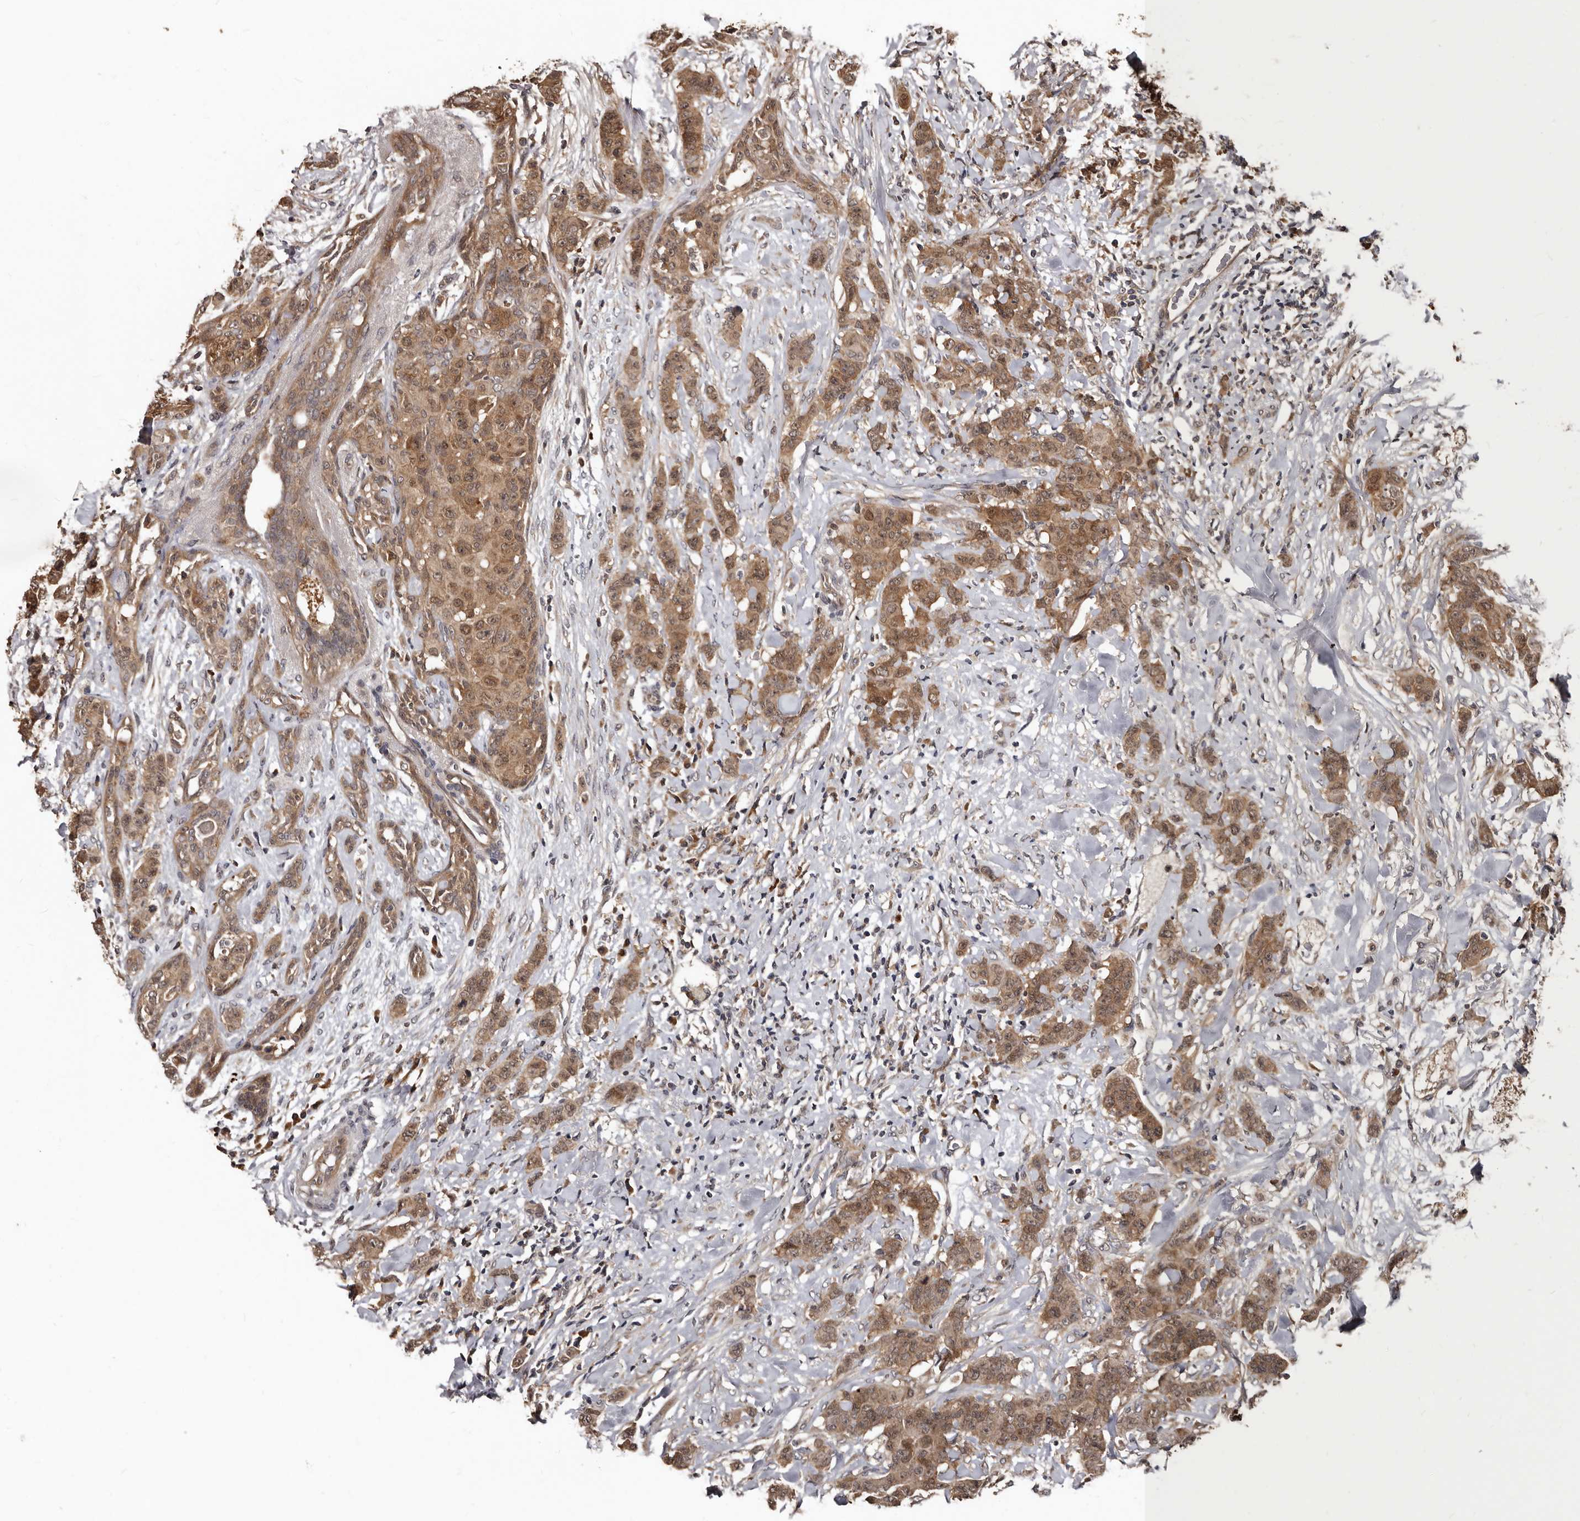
{"staining": {"intensity": "moderate", "quantity": ">75%", "location": "cytoplasmic/membranous"}, "tissue": "breast cancer", "cell_type": "Tumor cells", "image_type": "cancer", "snomed": [{"axis": "morphology", "description": "Duct carcinoma"}, {"axis": "topography", "description": "Breast"}], "caption": "DAB immunohistochemical staining of human breast cancer (infiltrating ductal carcinoma) reveals moderate cytoplasmic/membranous protein expression in approximately >75% of tumor cells.", "gene": "PMVK", "patient": {"sex": "female", "age": 40}}